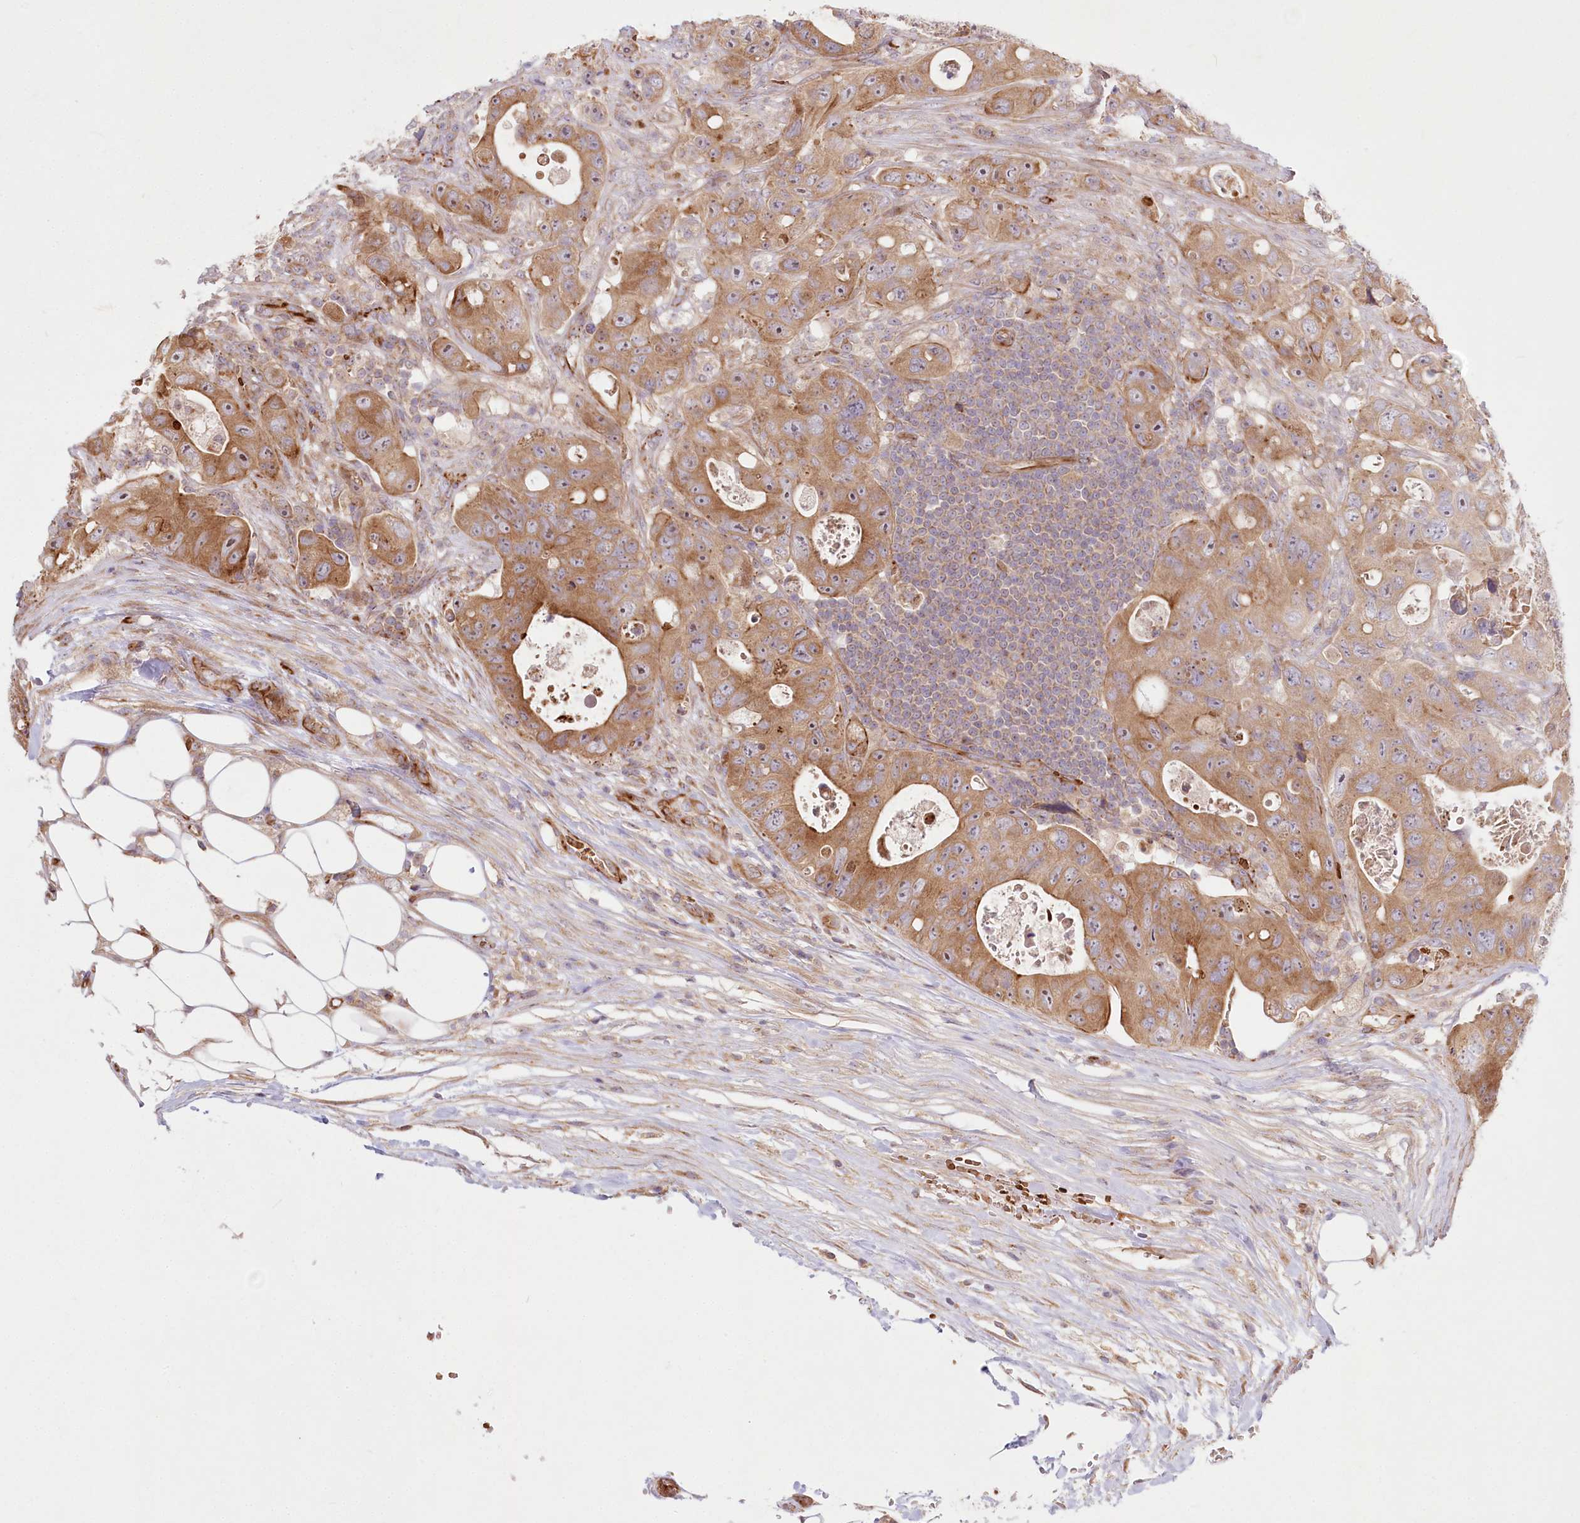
{"staining": {"intensity": "moderate", "quantity": ">75%", "location": "cytoplasmic/membranous"}, "tissue": "colorectal cancer", "cell_type": "Tumor cells", "image_type": "cancer", "snomed": [{"axis": "morphology", "description": "Adenocarcinoma, NOS"}, {"axis": "topography", "description": "Colon"}], "caption": "Protein expression analysis of human colorectal cancer reveals moderate cytoplasmic/membranous expression in about >75% of tumor cells.", "gene": "COMMD3", "patient": {"sex": "female", "age": 46}}